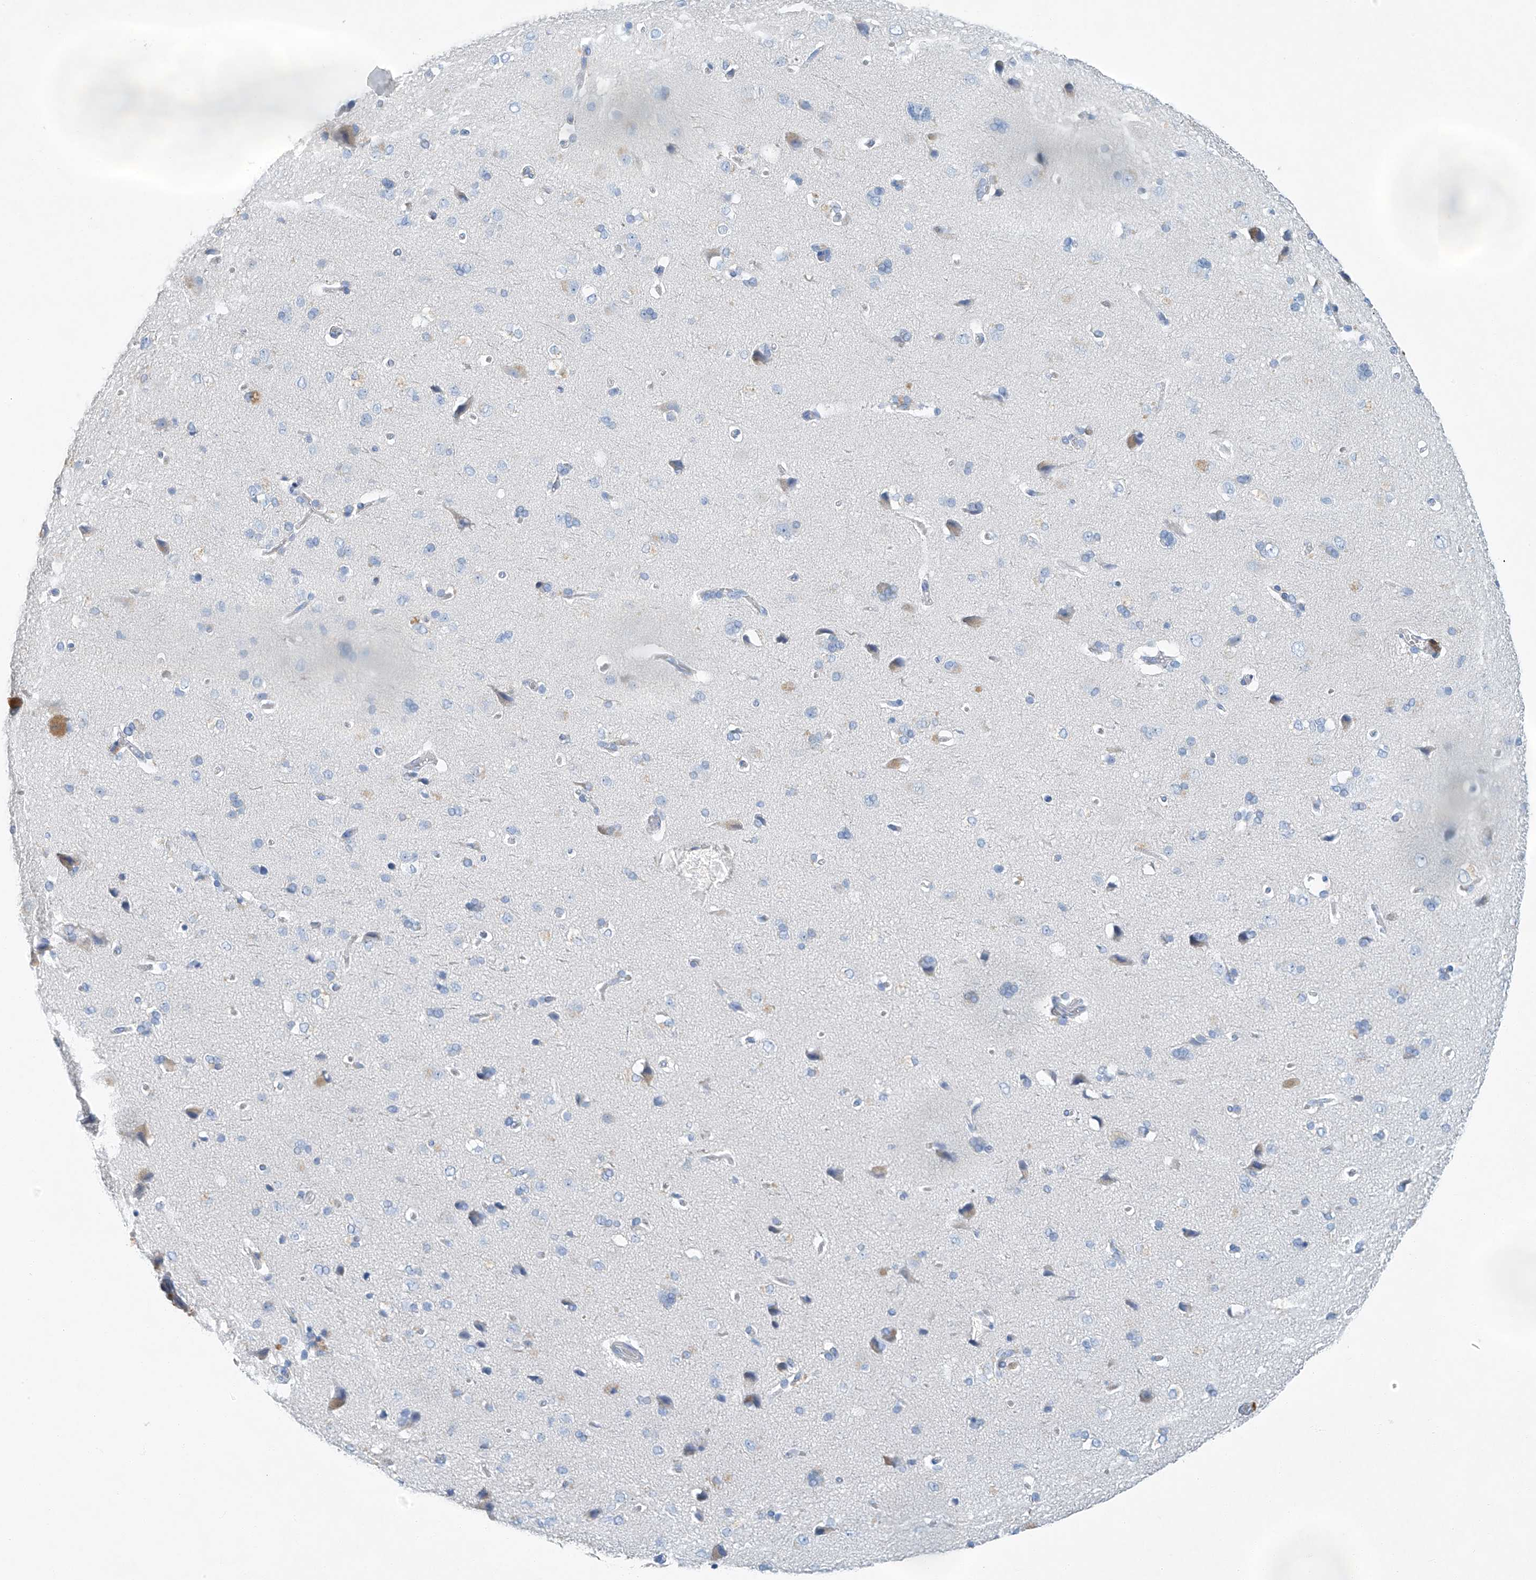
{"staining": {"intensity": "negative", "quantity": "none", "location": "none"}, "tissue": "cerebral cortex", "cell_type": "Endothelial cells", "image_type": "normal", "snomed": [{"axis": "morphology", "description": "Normal tissue, NOS"}, {"axis": "topography", "description": "Cerebral cortex"}], "caption": "This is an IHC micrograph of unremarkable human cerebral cortex. There is no expression in endothelial cells.", "gene": "C1orf87", "patient": {"sex": "male", "age": 62}}